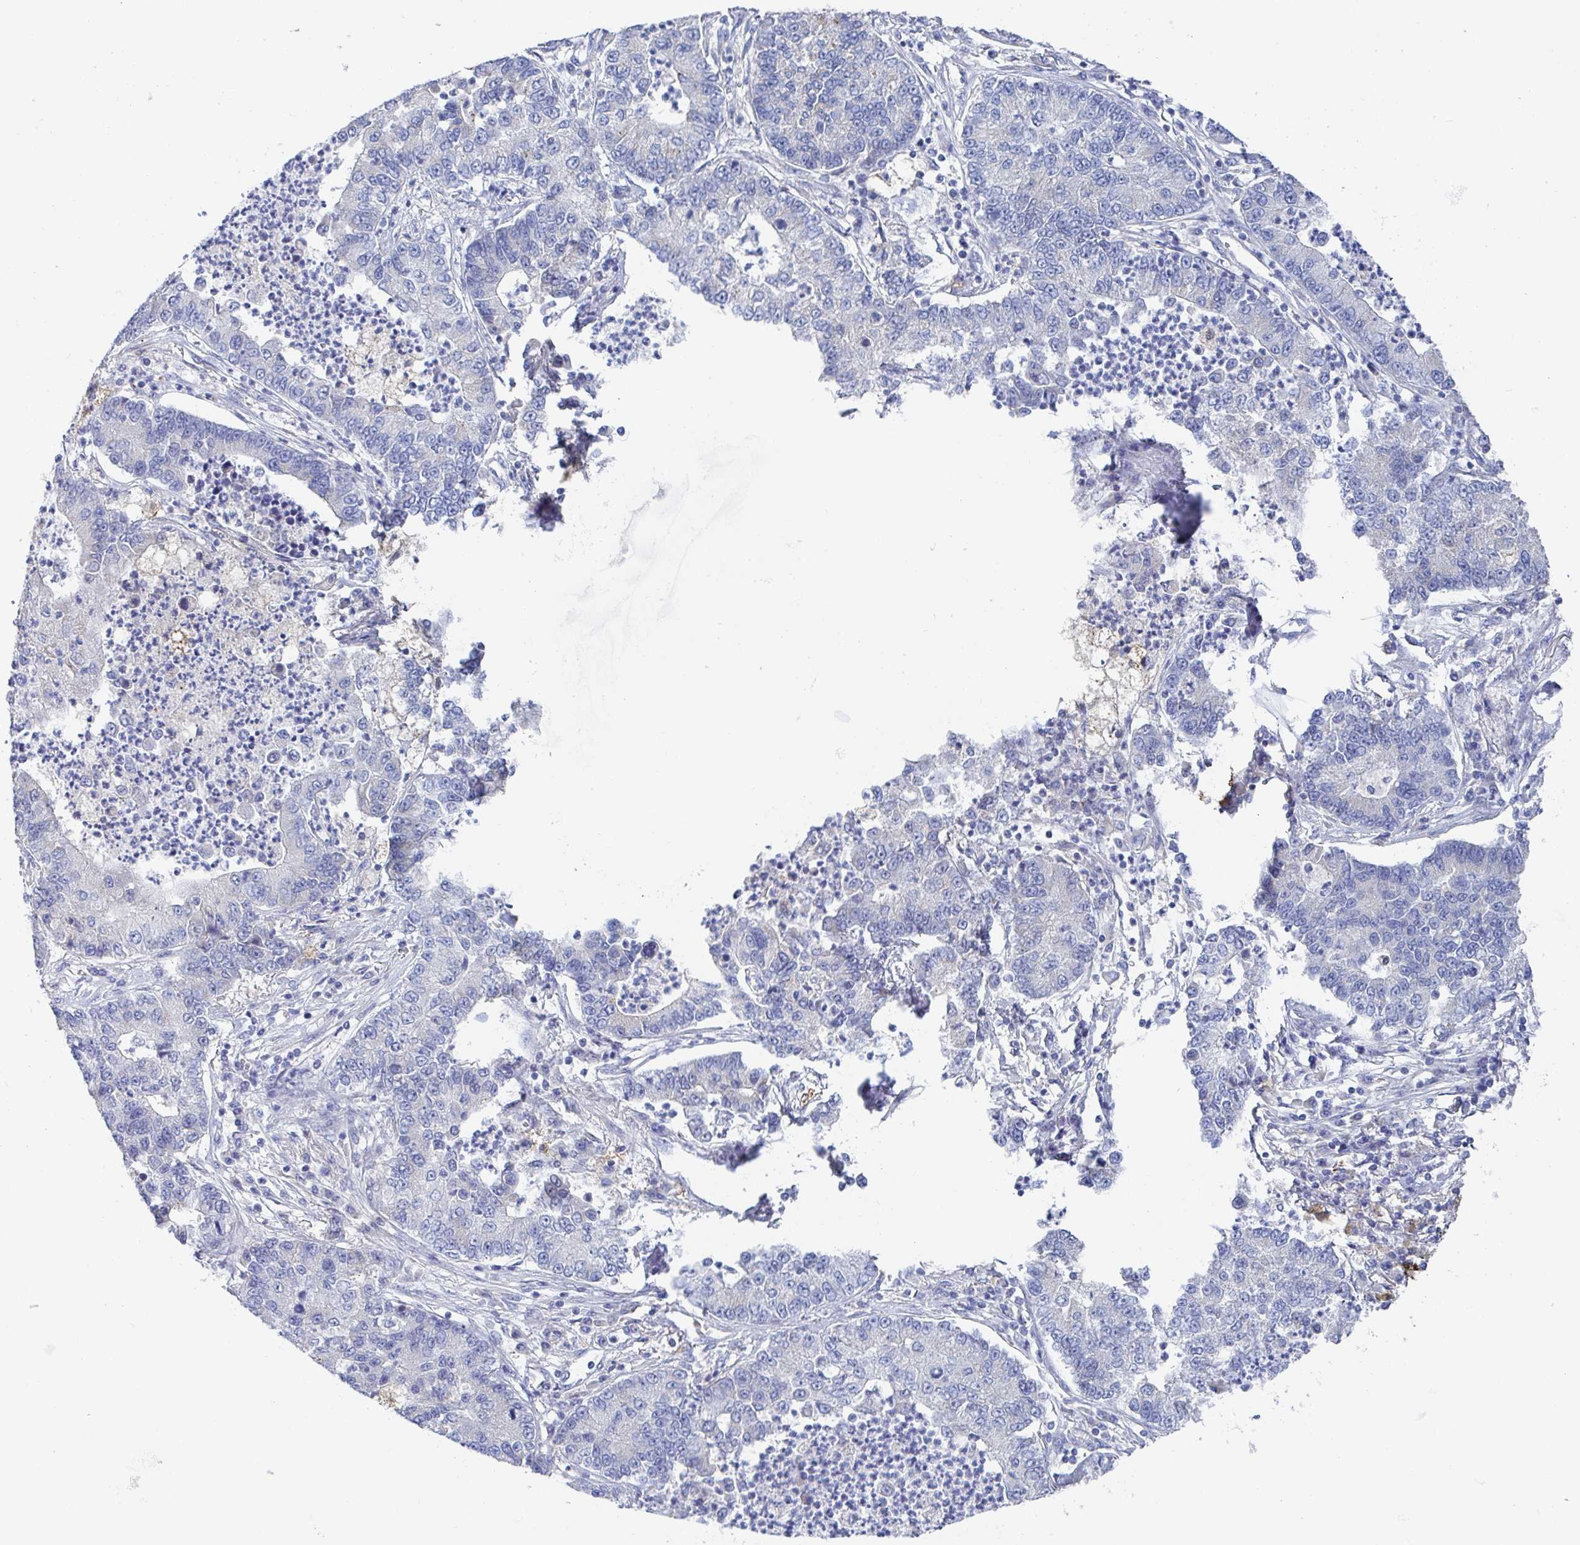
{"staining": {"intensity": "negative", "quantity": "none", "location": "none"}, "tissue": "lung cancer", "cell_type": "Tumor cells", "image_type": "cancer", "snomed": [{"axis": "morphology", "description": "Adenocarcinoma, NOS"}, {"axis": "topography", "description": "Lung"}], "caption": "This is a micrograph of IHC staining of lung adenocarcinoma, which shows no expression in tumor cells. (Immunohistochemistry, brightfield microscopy, high magnification).", "gene": "ZNF430", "patient": {"sex": "female", "age": 57}}